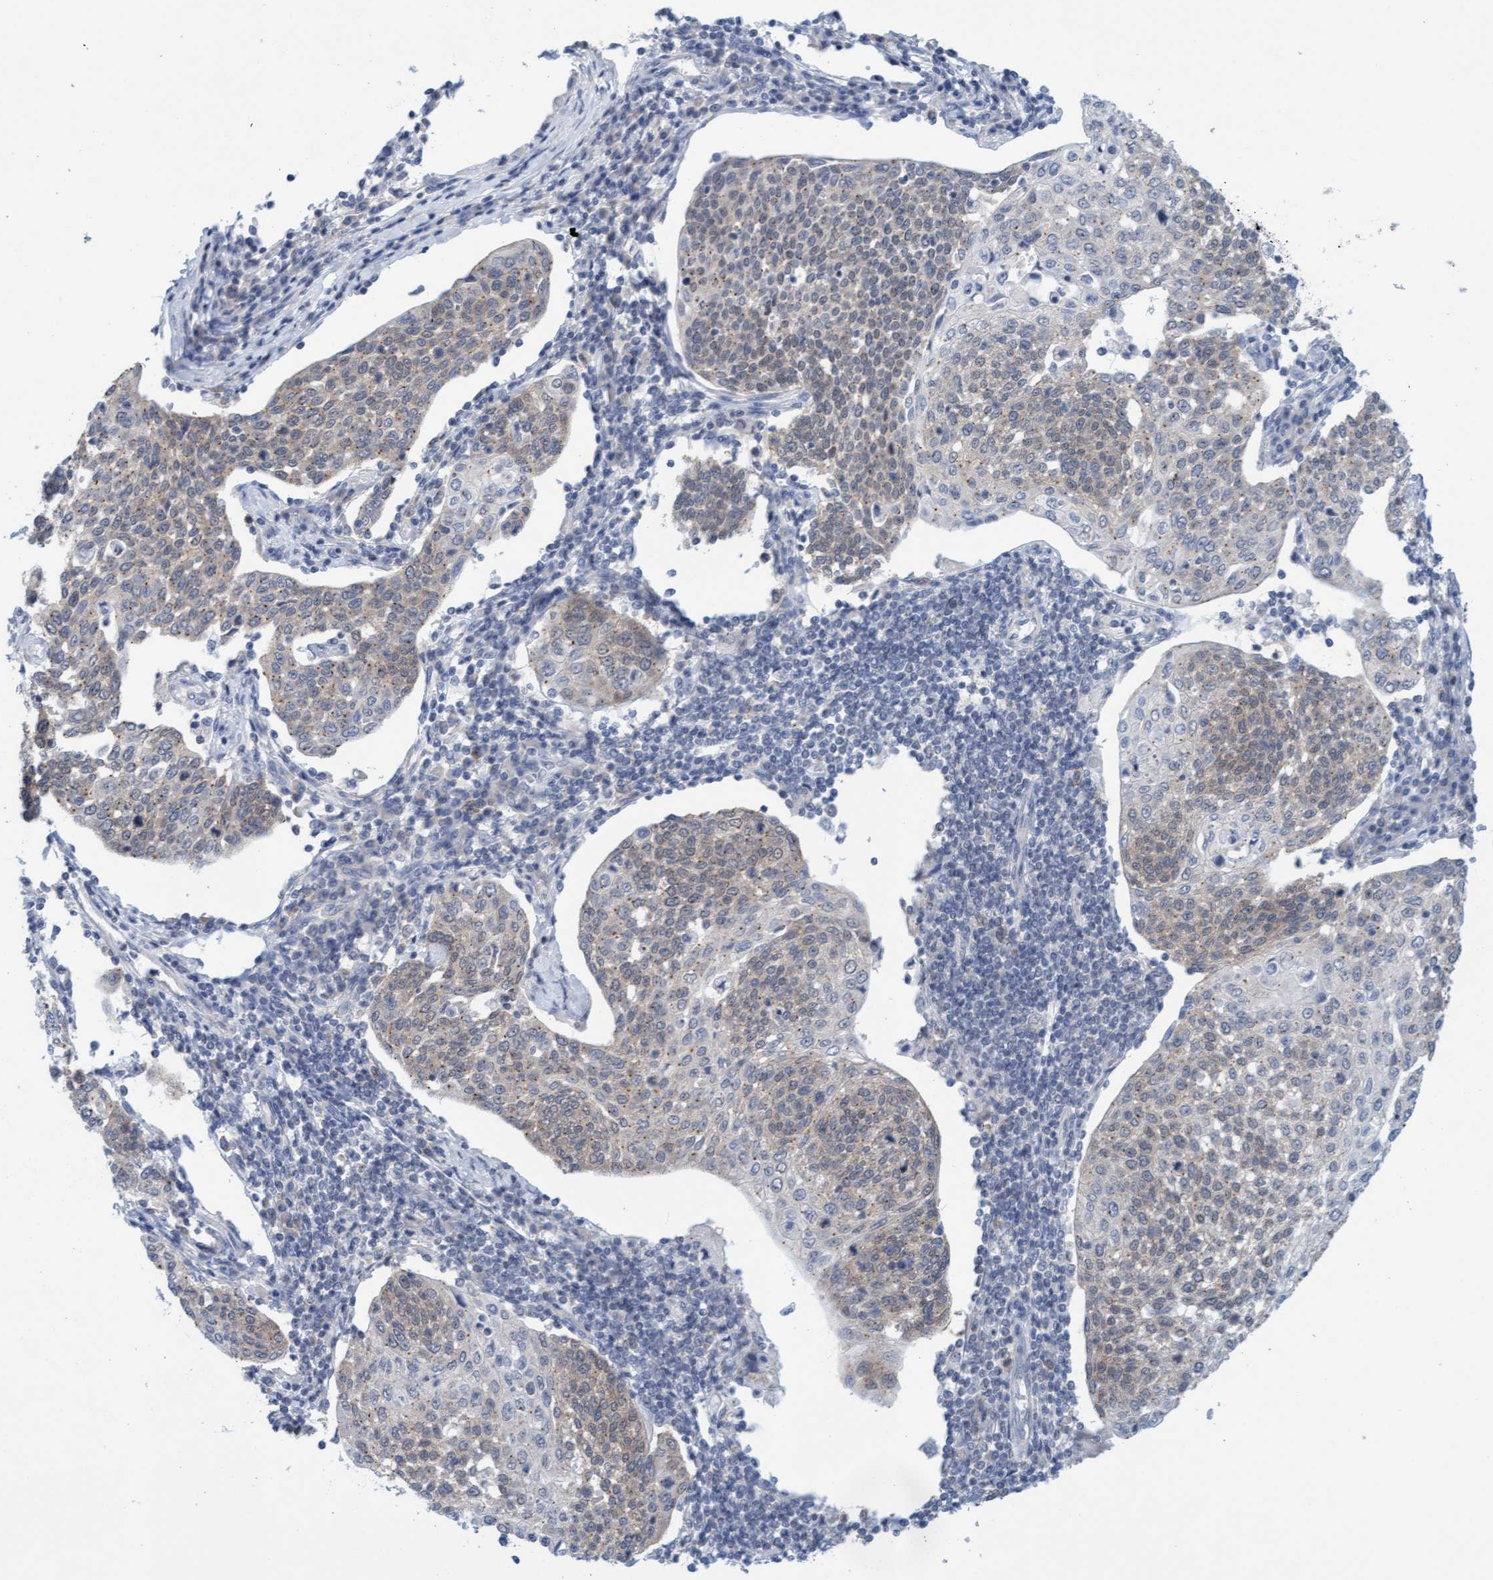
{"staining": {"intensity": "weak", "quantity": "25%-75%", "location": "cytoplasmic/membranous"}, "tissue": "cervical cancer", "cell_type": "Tumor cells", "image_type": "cancer", "snomed": [{"axis": "morphology", "description": "Squamous cell carcinoma, NOS"}, {"axis": "topography", "description": "Cervix"}], "caption": "Immunohistochemistry staining of squamous cell carcinoma (cervical), which exhibits low levels of weak cytoplasmic/membranous staining in approximately 25%-75% of tumor cells indicating weak cytoplasmic/membranous protein expression. The staining was performed using DAB (3,3'-diaminobenzidine) (brown) for protein detection and nuclei were counterstained in hematoxylin (blue).", "gene": "AMZ2", "patient": {"sex": "female", "age": 34}}